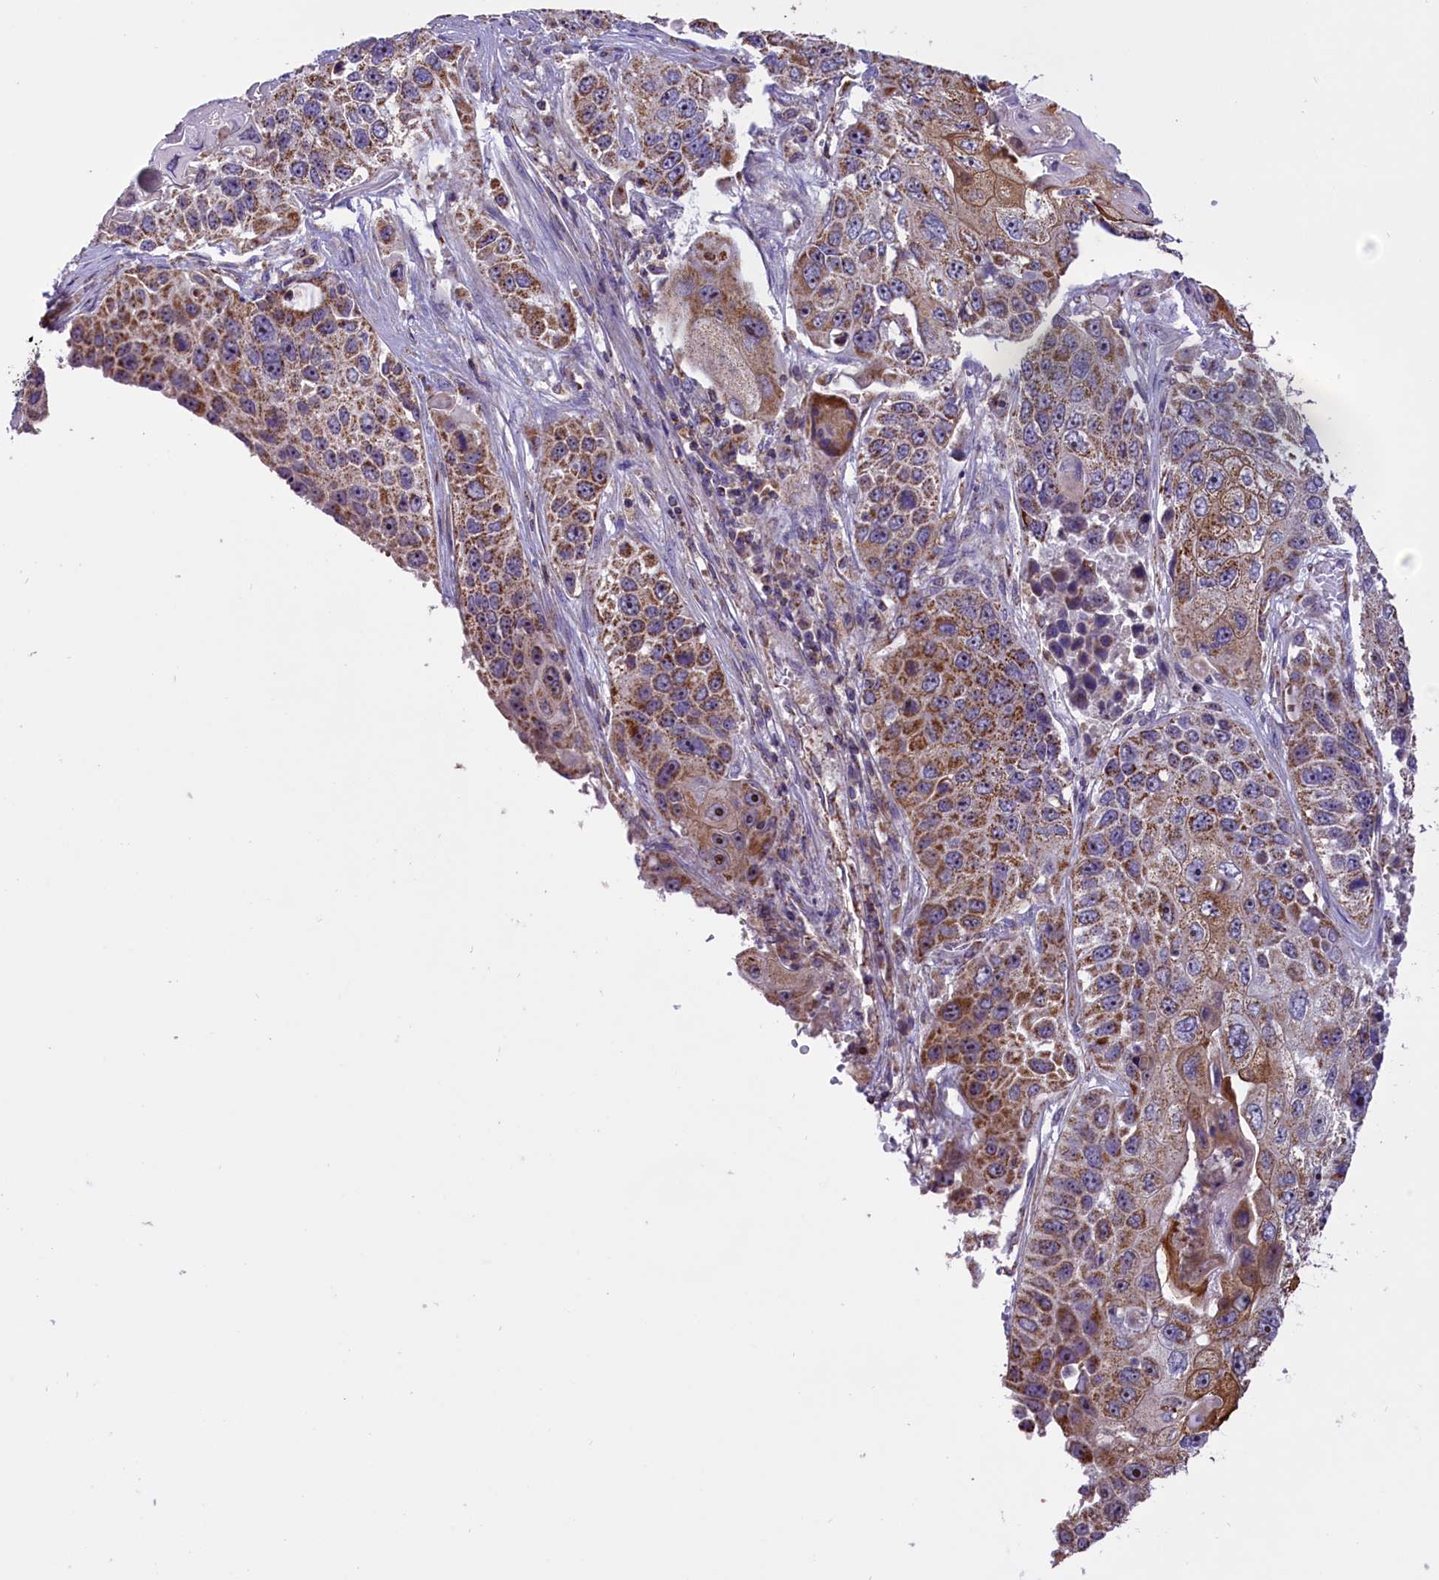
{"staining": {"intensity": "moderate", "quantity": ">75%", "location": "cytoplasmic/membranous"}, "tissue": "lung cancer", "cell_type": "Tumor cells", "image_type": "cancer", "snomed": [{"axis": "morphology", "description": "Squamous cell carcinoma, NOS"}, {"axis": "topography", "description": "Lung"}], "caption": "Protein expression analysis of human squamous cell carcinoma (lung) reveals moderate cytoplasmic/membranous positivity in approximately >75% of tumor cells. (DAB IHC with brightfield microscopy, high magnification).", "gene": "GLRX5", "patient": {"sex": "male", "age": 61}}